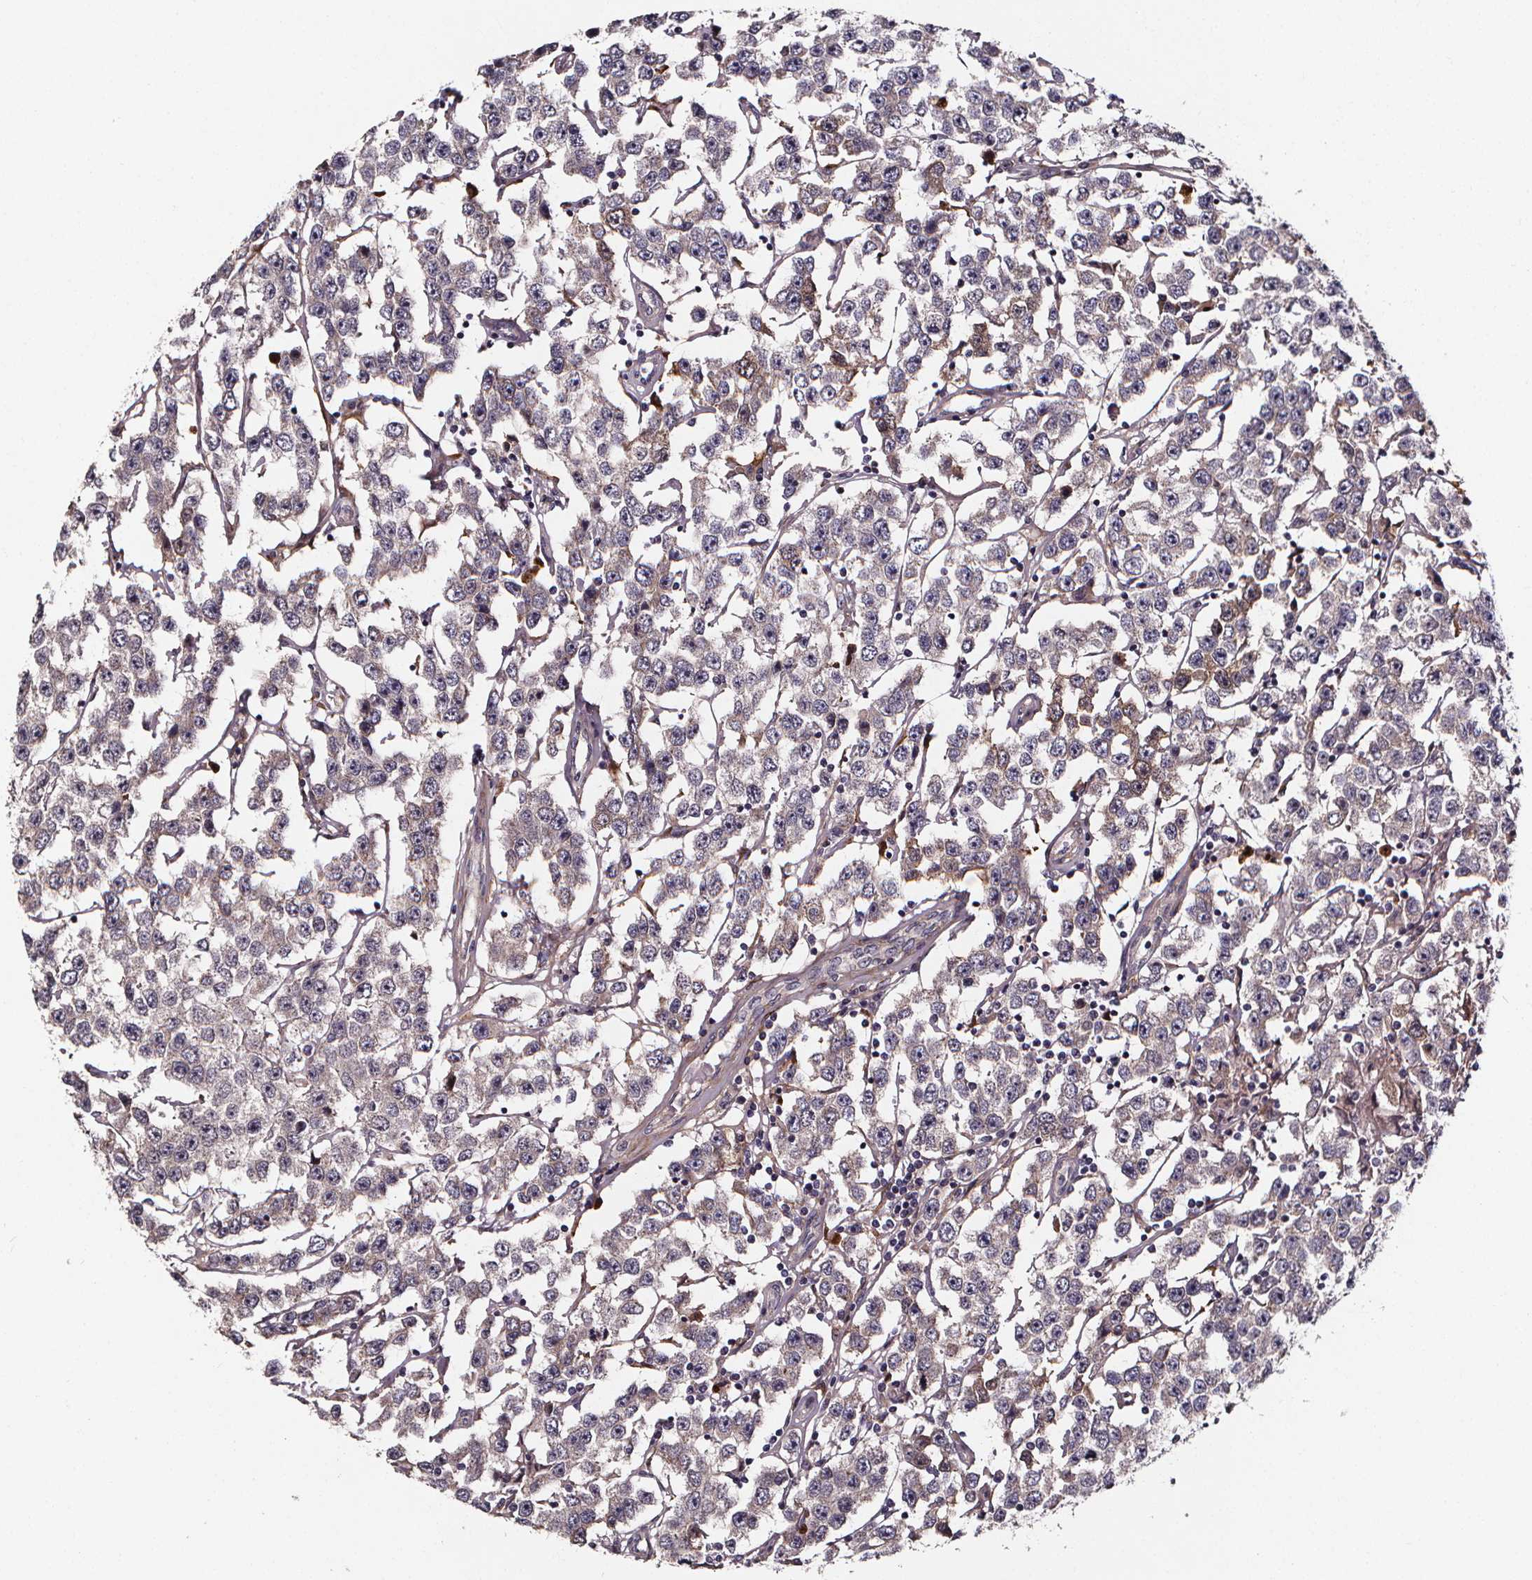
{"staining": {"intensity": "weak", "quantity": "<25%", "location": "cytoplasmic/membranous"}, "tissue": "testis cancer", "cell_type": "Tumor cells", "image_type": "cancer", "snomed": [{"axis": "morphology", "description": "Seminoma, NOS"}, {"axis": "topography", "description": "Testis"}], "caption": "A high-resolution micrograph shows immunohistochemistry staining of testis cancer (seminoma), which exhibits no significant expression in tumor cells. Brightfield microscopy of IHC stained with DAB (3,3'-diaminobenzidine) (brown) and hematoxylin (blue), captured at high magnification.", "gene": "AEBP1", "patient": {"sex": "male", "age": 52}}